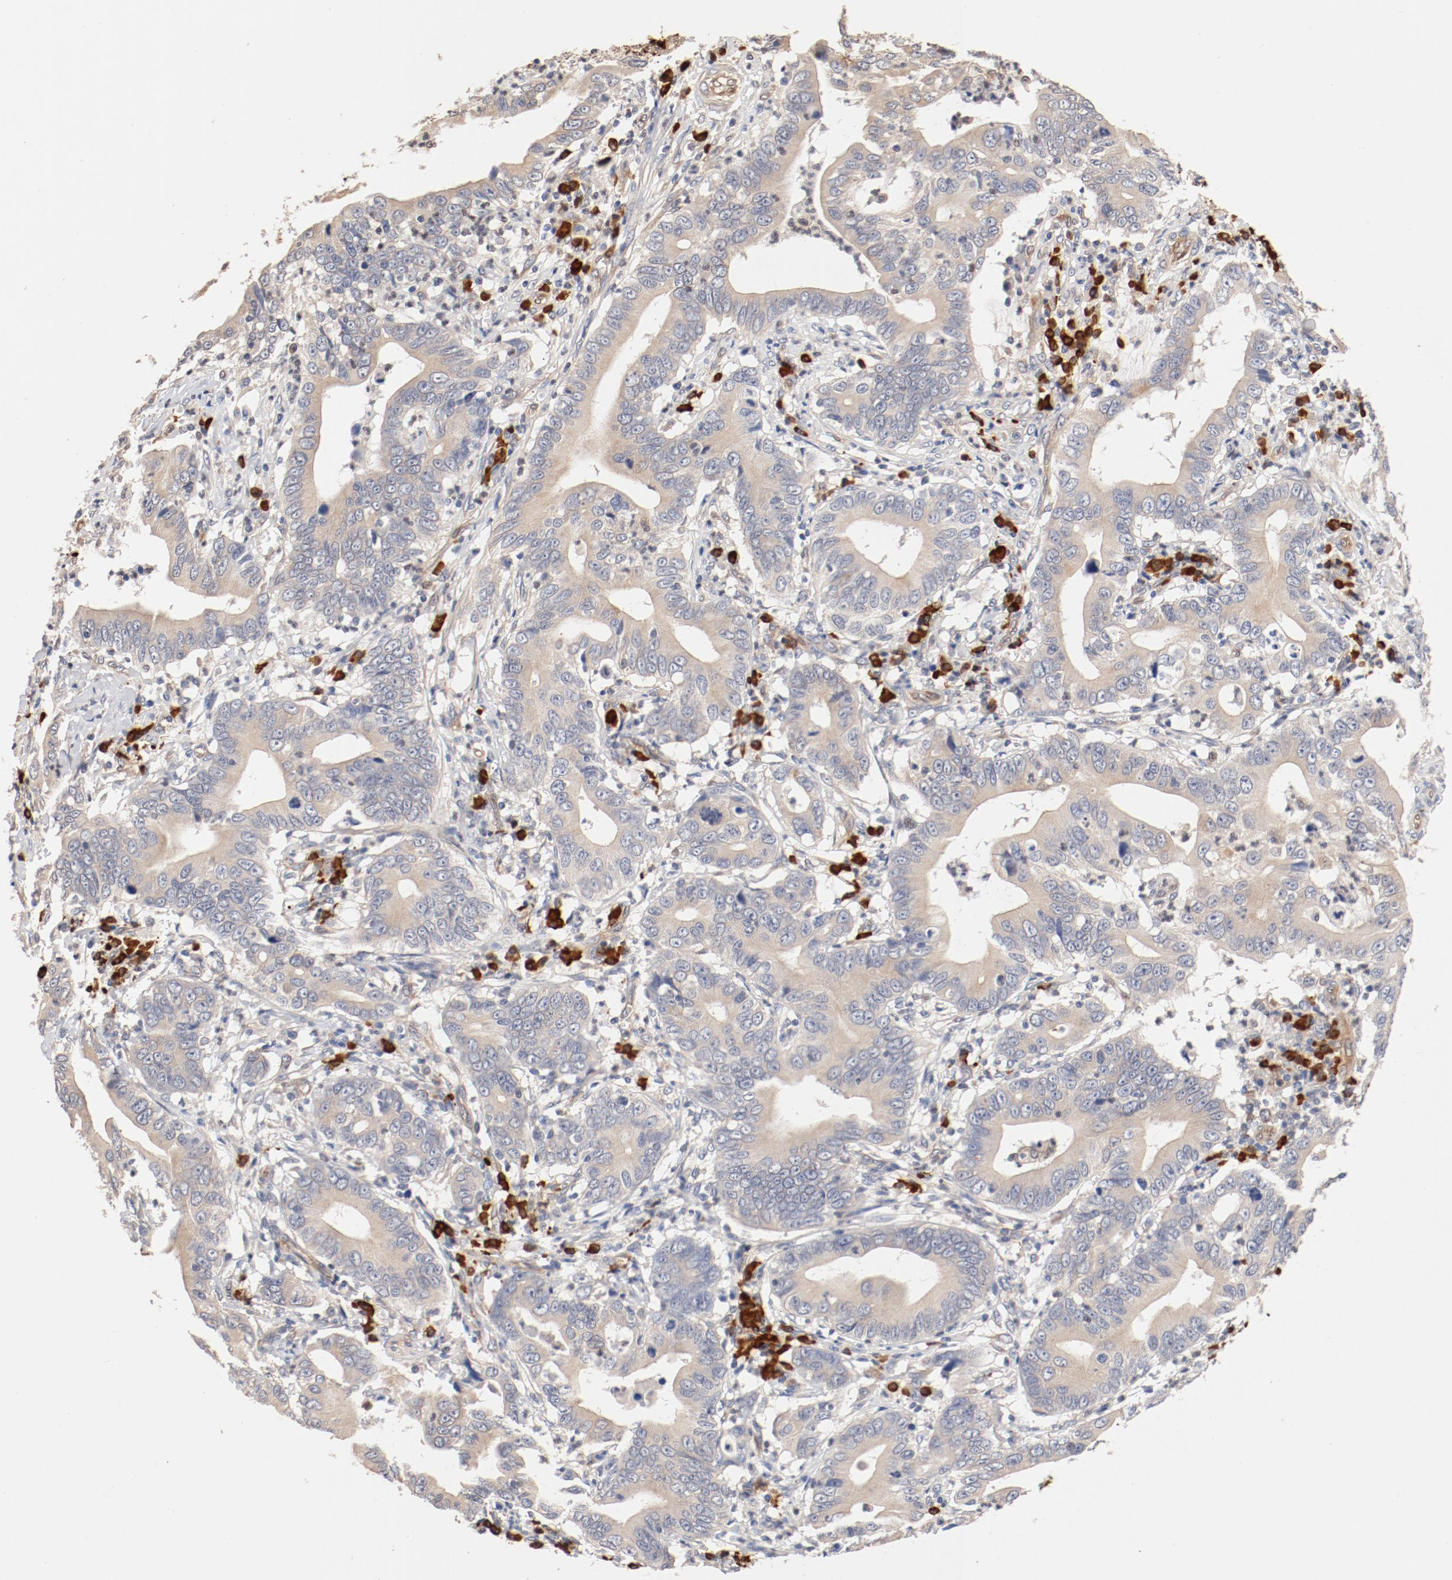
{"staining": {"intensity": "weak", "quantity": ">75%", "location": "cytoplasmic/membranous"}, "tissue": "stomach cancer", "cell_type": "Tumor cells", "image_type": "cancer", "snomed": [{"axis": "morphology", "description": "Adenocarcinoma, NOS"}, {"axis": "topography", "description": "Stomach, upper"}], "caption": "Brown immunohistochemical staining in human stomach adenocarcinoma shows weak cytoplasmic/membranous positivity in about >75% of tumor cells. (DAB = brown stain, brightfield microscopy at high magnification).", "gene": "UBE2J1", "patient": {"sex": "male", "age": 63}}